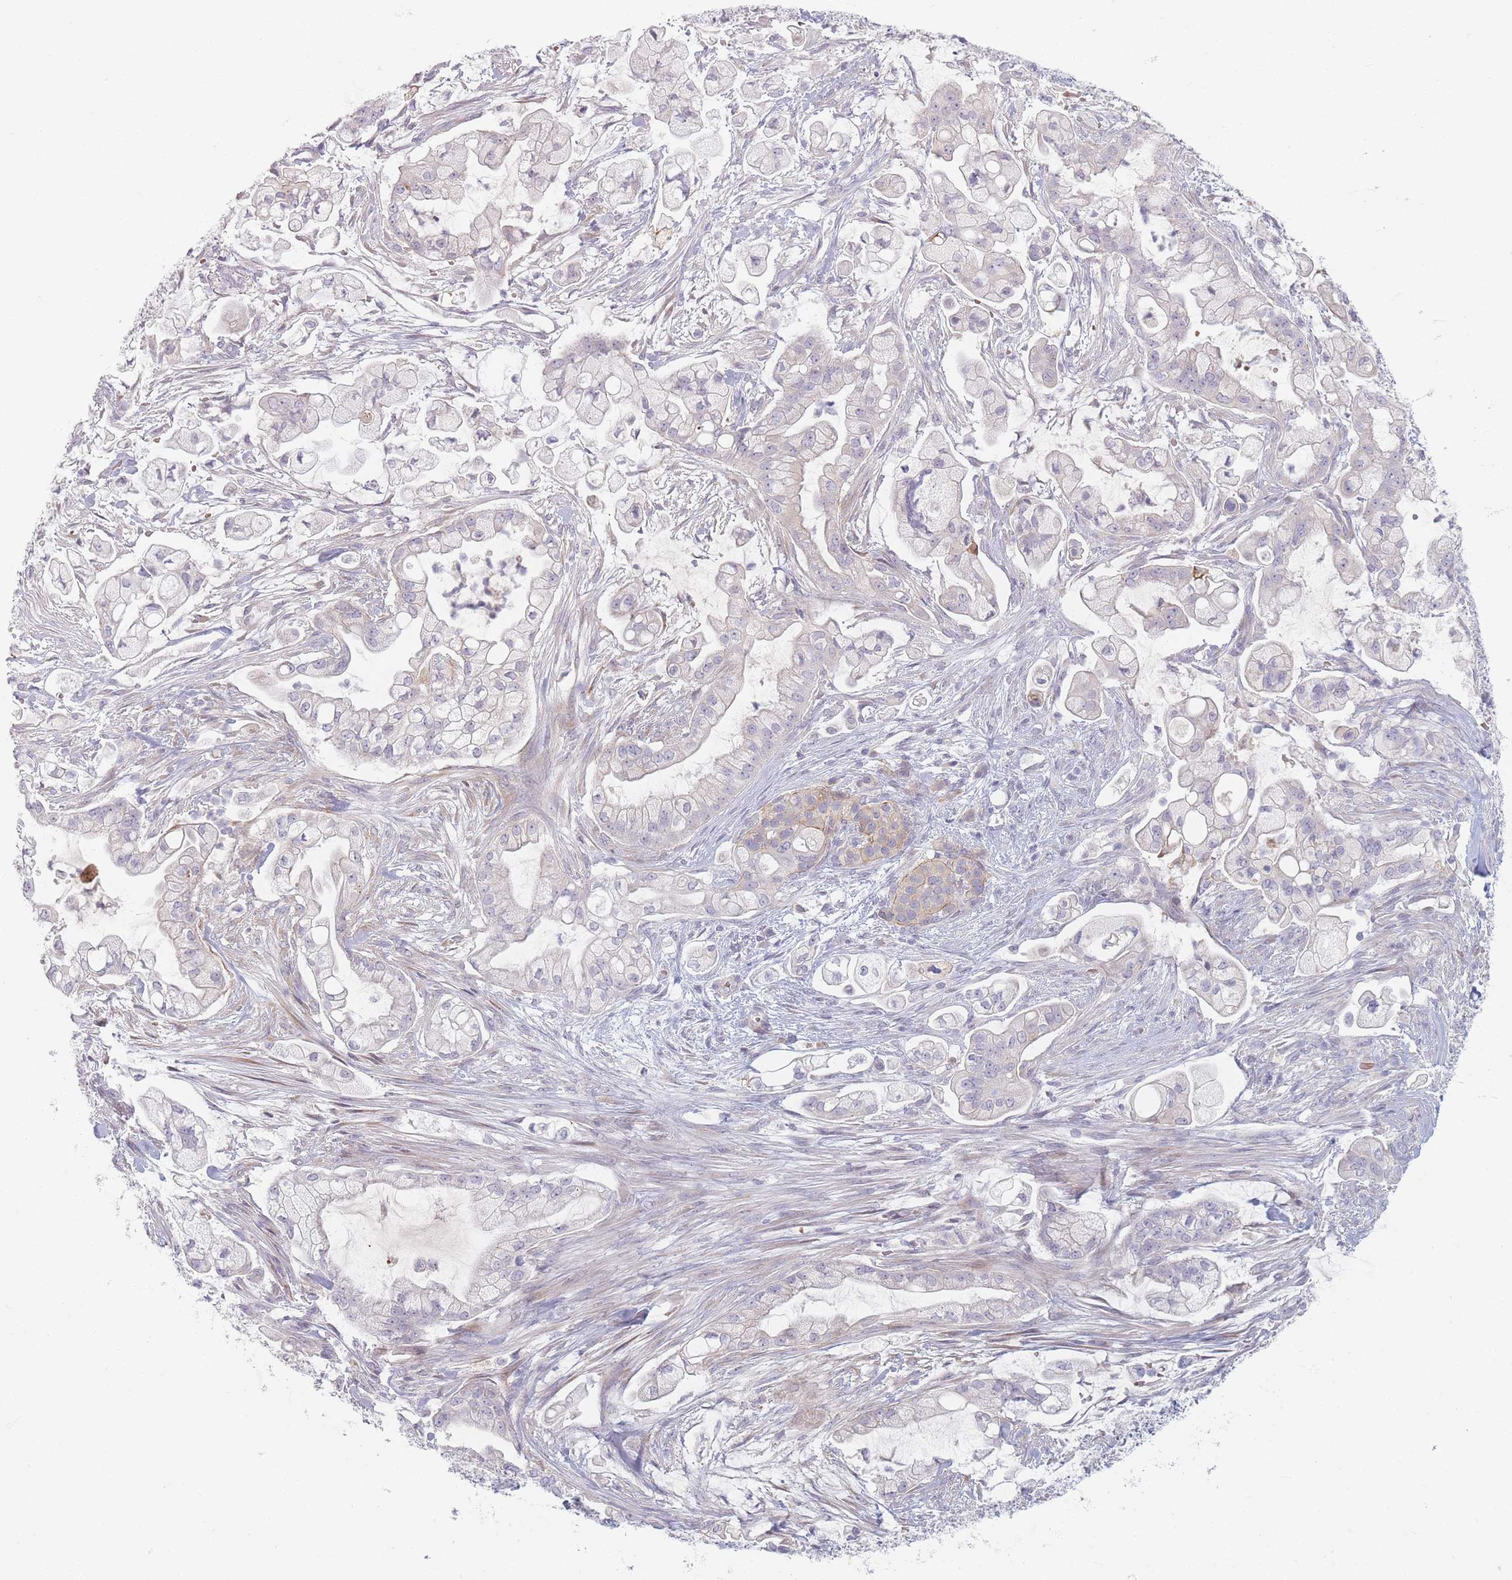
{"staining": {"intensity": "negative", "quantity": "none", "location": "none"}, "tissue": "pancreatic cancer", "cell_type": "Tumor cells", "image_type": "cancer", "snomed": [{"axis": "morphology", "description": "Adenocarcinoma, NOS"}, {"axis": "topography", "description": "Pancreas"}], "caption": "A micrograph of adenocarcinoma (pancreatic) stained for a protein reveals no brown staining in tumor cells.", "gene": "TMOD1", "patient": {"sex": "female", "age": 69}}